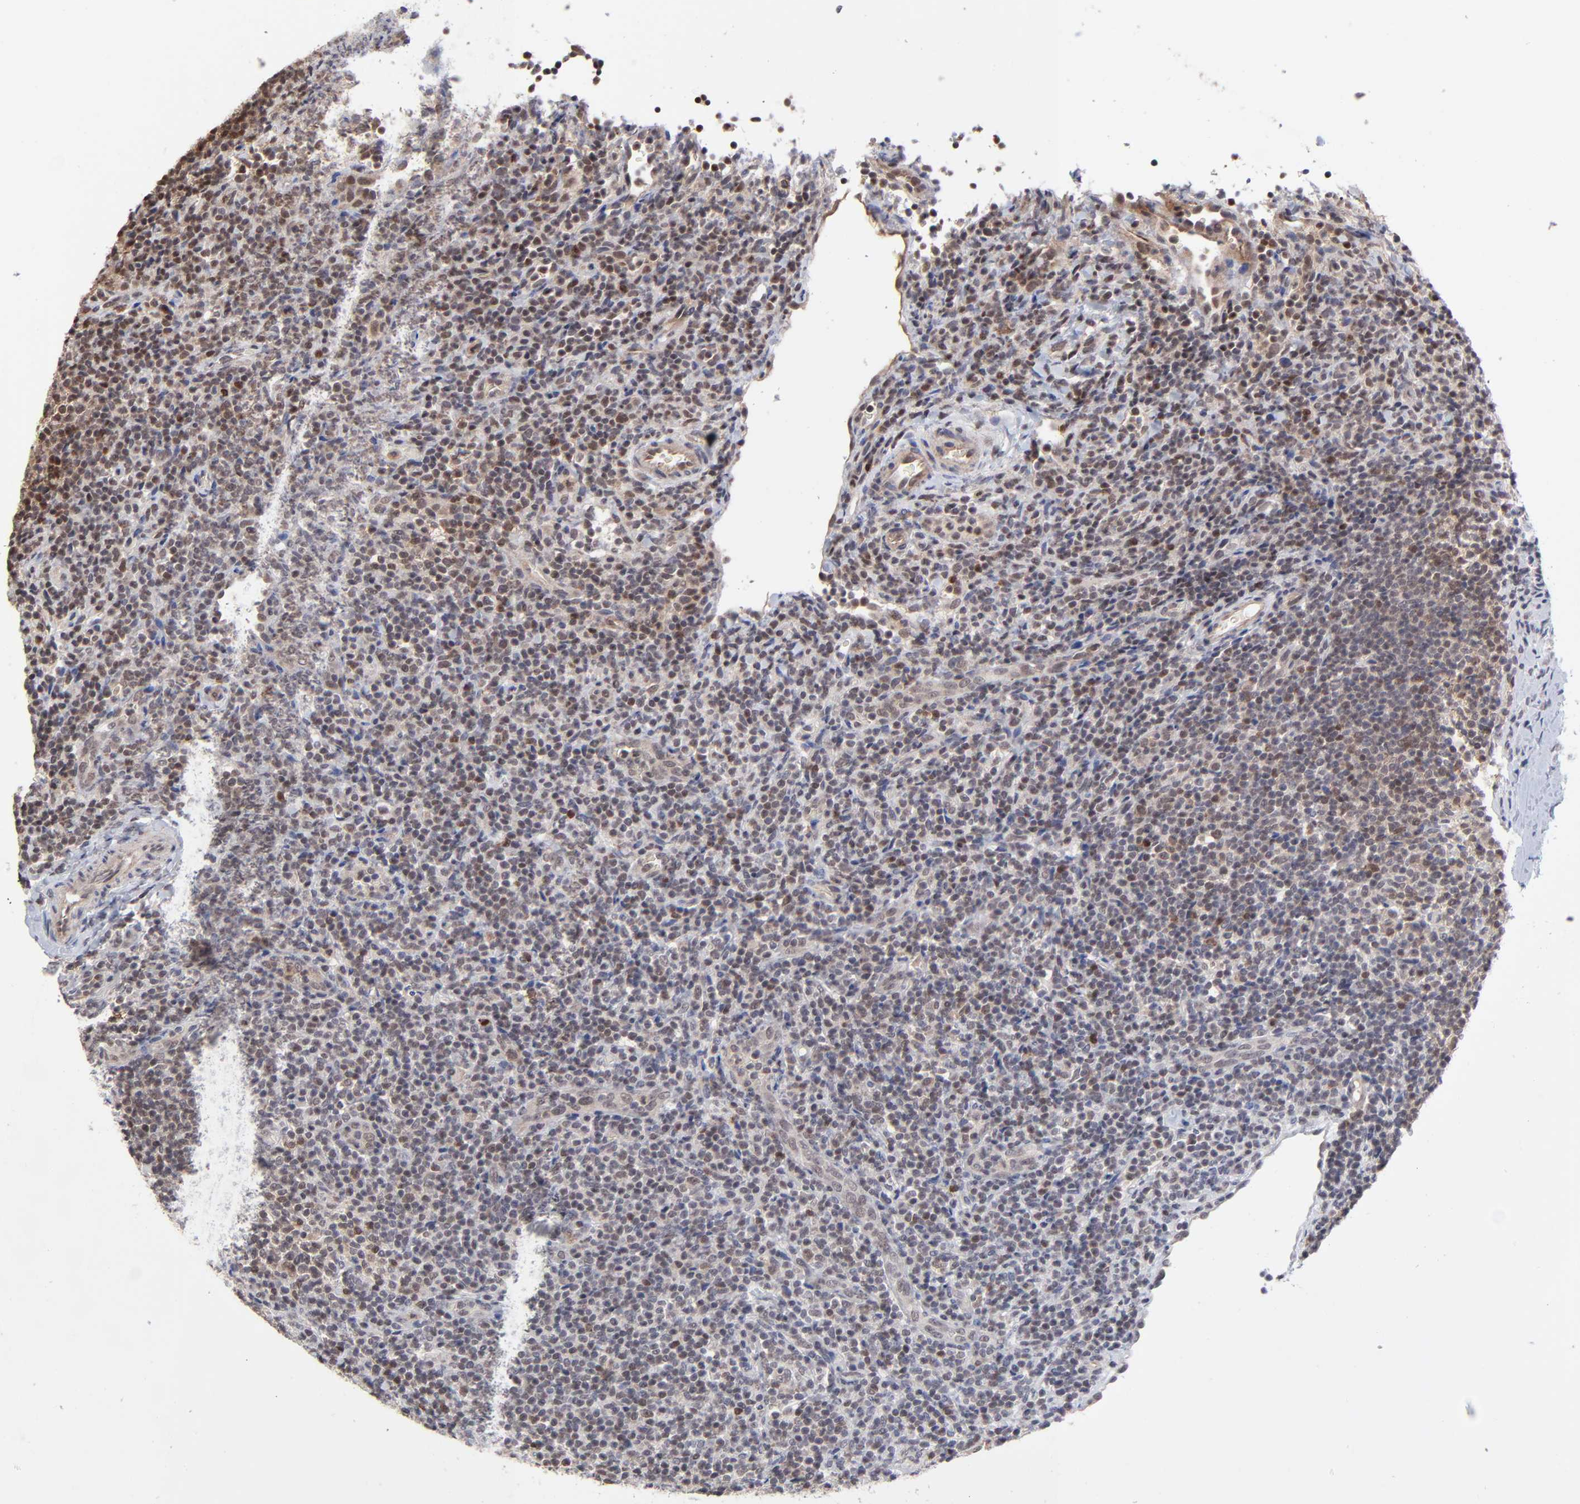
{"staining": {"intensity": "weak", "quantity": ">75%", "location": "nuclear"}, "tissue": "lymphoma", "cell_type": "Tumor cells", "image_type": "cancer", "snomed": [{"axis": "morphology", "description": "Malignant lymphoma, non-Hodgkin's type, Low grade"}, {"axis": "topography", "description": "Lymph node"}], "caption": "Immunohistochemistry (IHC) micrograph of human malignant lymphoma, non-Hodgkin's type (low-grade) stained for a protein (brown), which shows low levels of weak nuclear expression in about >75% of tumor cells.", "gene": "ZNF419", "patient": {"sex": "female", "age": 76}}